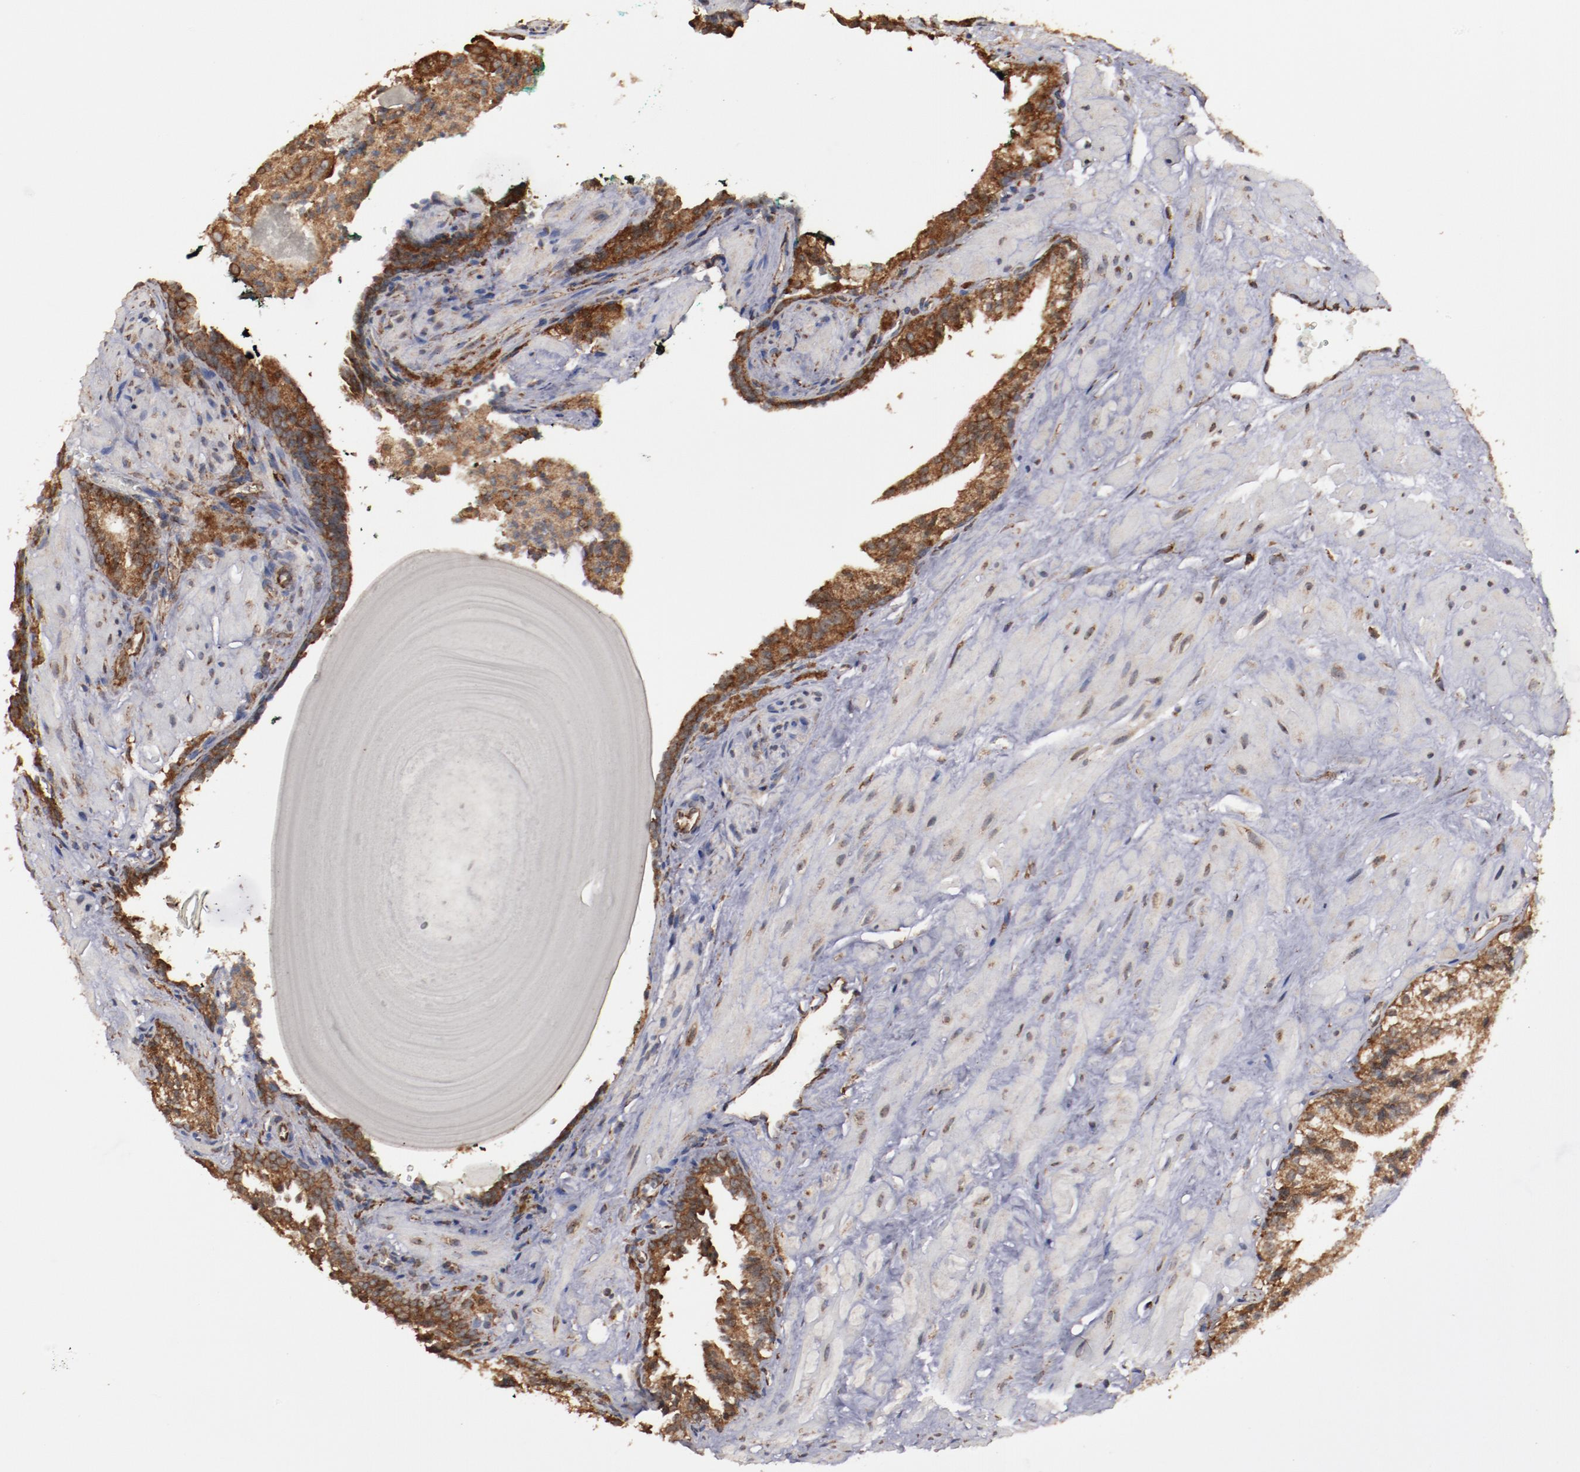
{"staining": {"intensity": "strong", "quantity": ">75%", "location": "cytoplasmic/membranous"}, "tissue": "prostate cancer", "cell_type": "Tumor cells", "image_type": "cancer", "snomed": [{"axis": "morphology", "description": "Adenocarcinoma, Medium grade"}, {"axis": "topography", "description": "Prostate"}], "caption": "Human prostate medium-grade adenocarcinoma stained with a brown dye demonstrates strong cytoplasmic/membranous positive positivity in about >75% of tumor cells.", "gene": "RPS4Y1", "patient": {"sex": "male", "age": 64}}